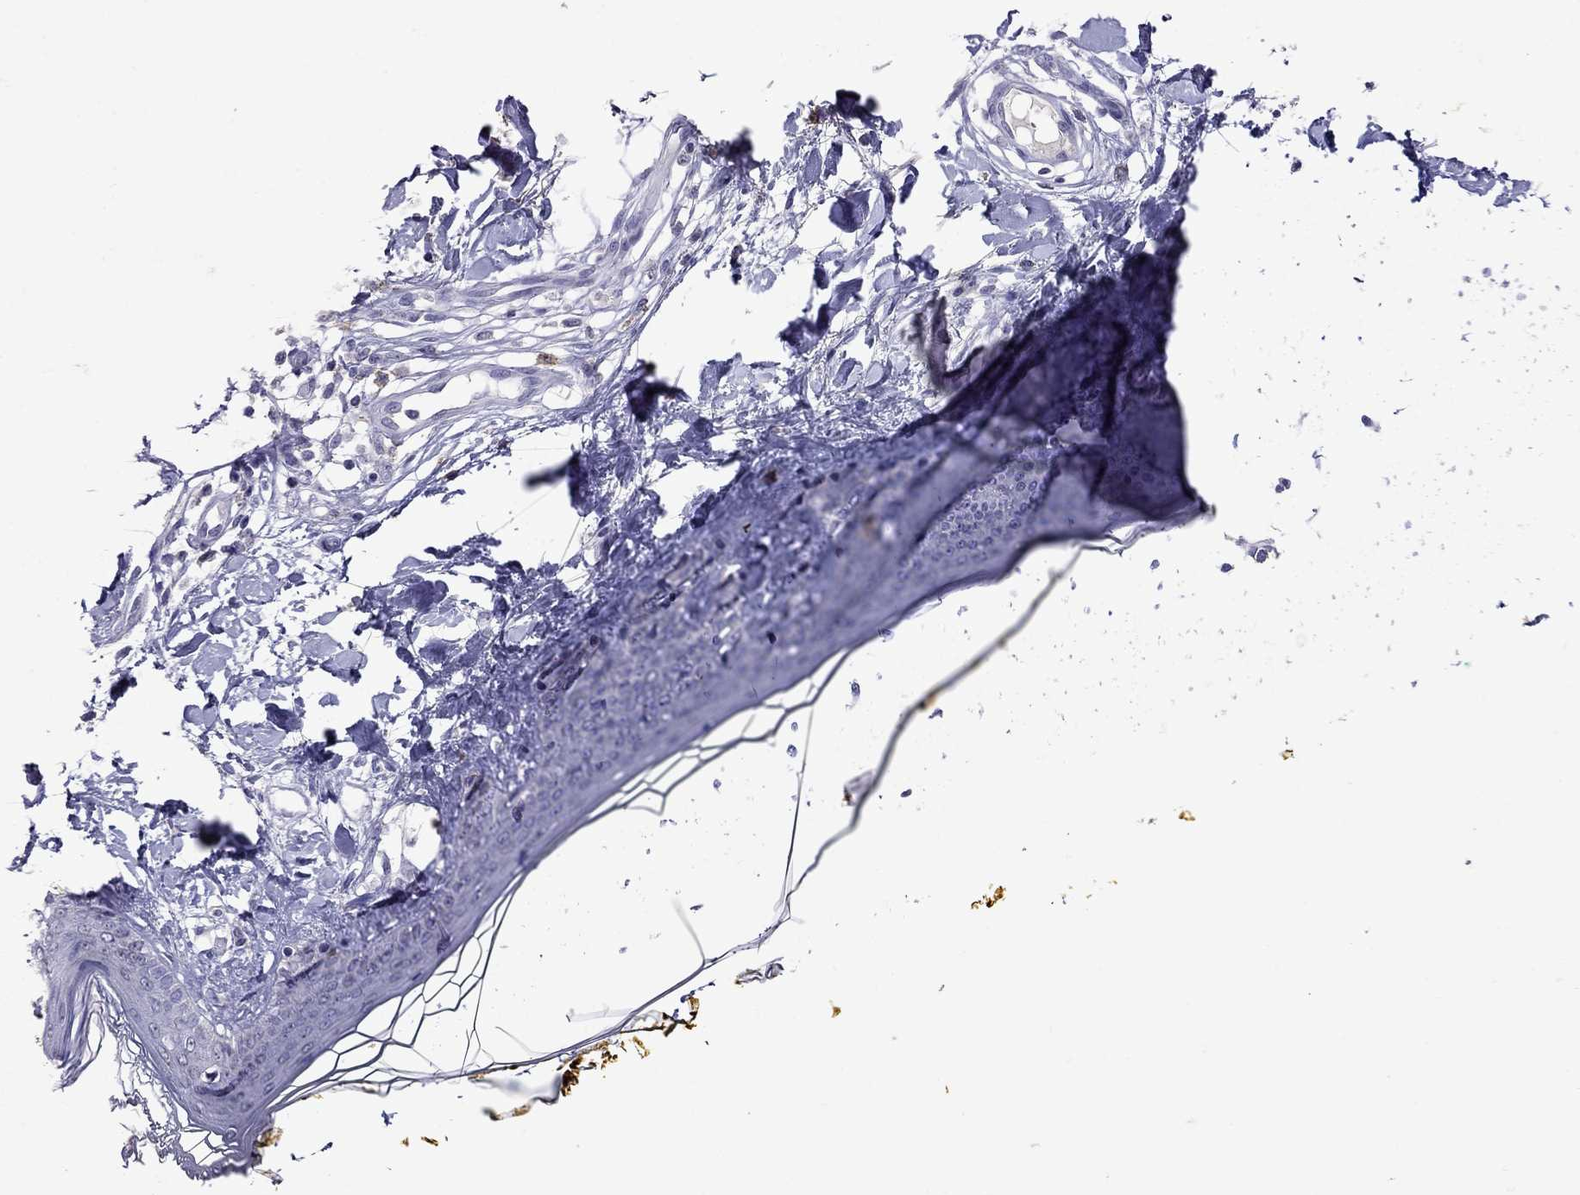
{"staining": {"intensity": "negative", "quantity": "none", "location": "none"}, "tissue": "skin", "cell_type": "Fibroblasts", "image_type": "normal", "snomed": [{"axis": "morphology", "description": "Normal tissue, NOS"}, {"axis": "topography", "description": "Skin"}], "caption": "DAB immunohistochemical staining of unremarkable skin exhibits no significant staining in fibroblasts.", "gene": "CD8B", "patient": {"sex": "female", "age": 34}}